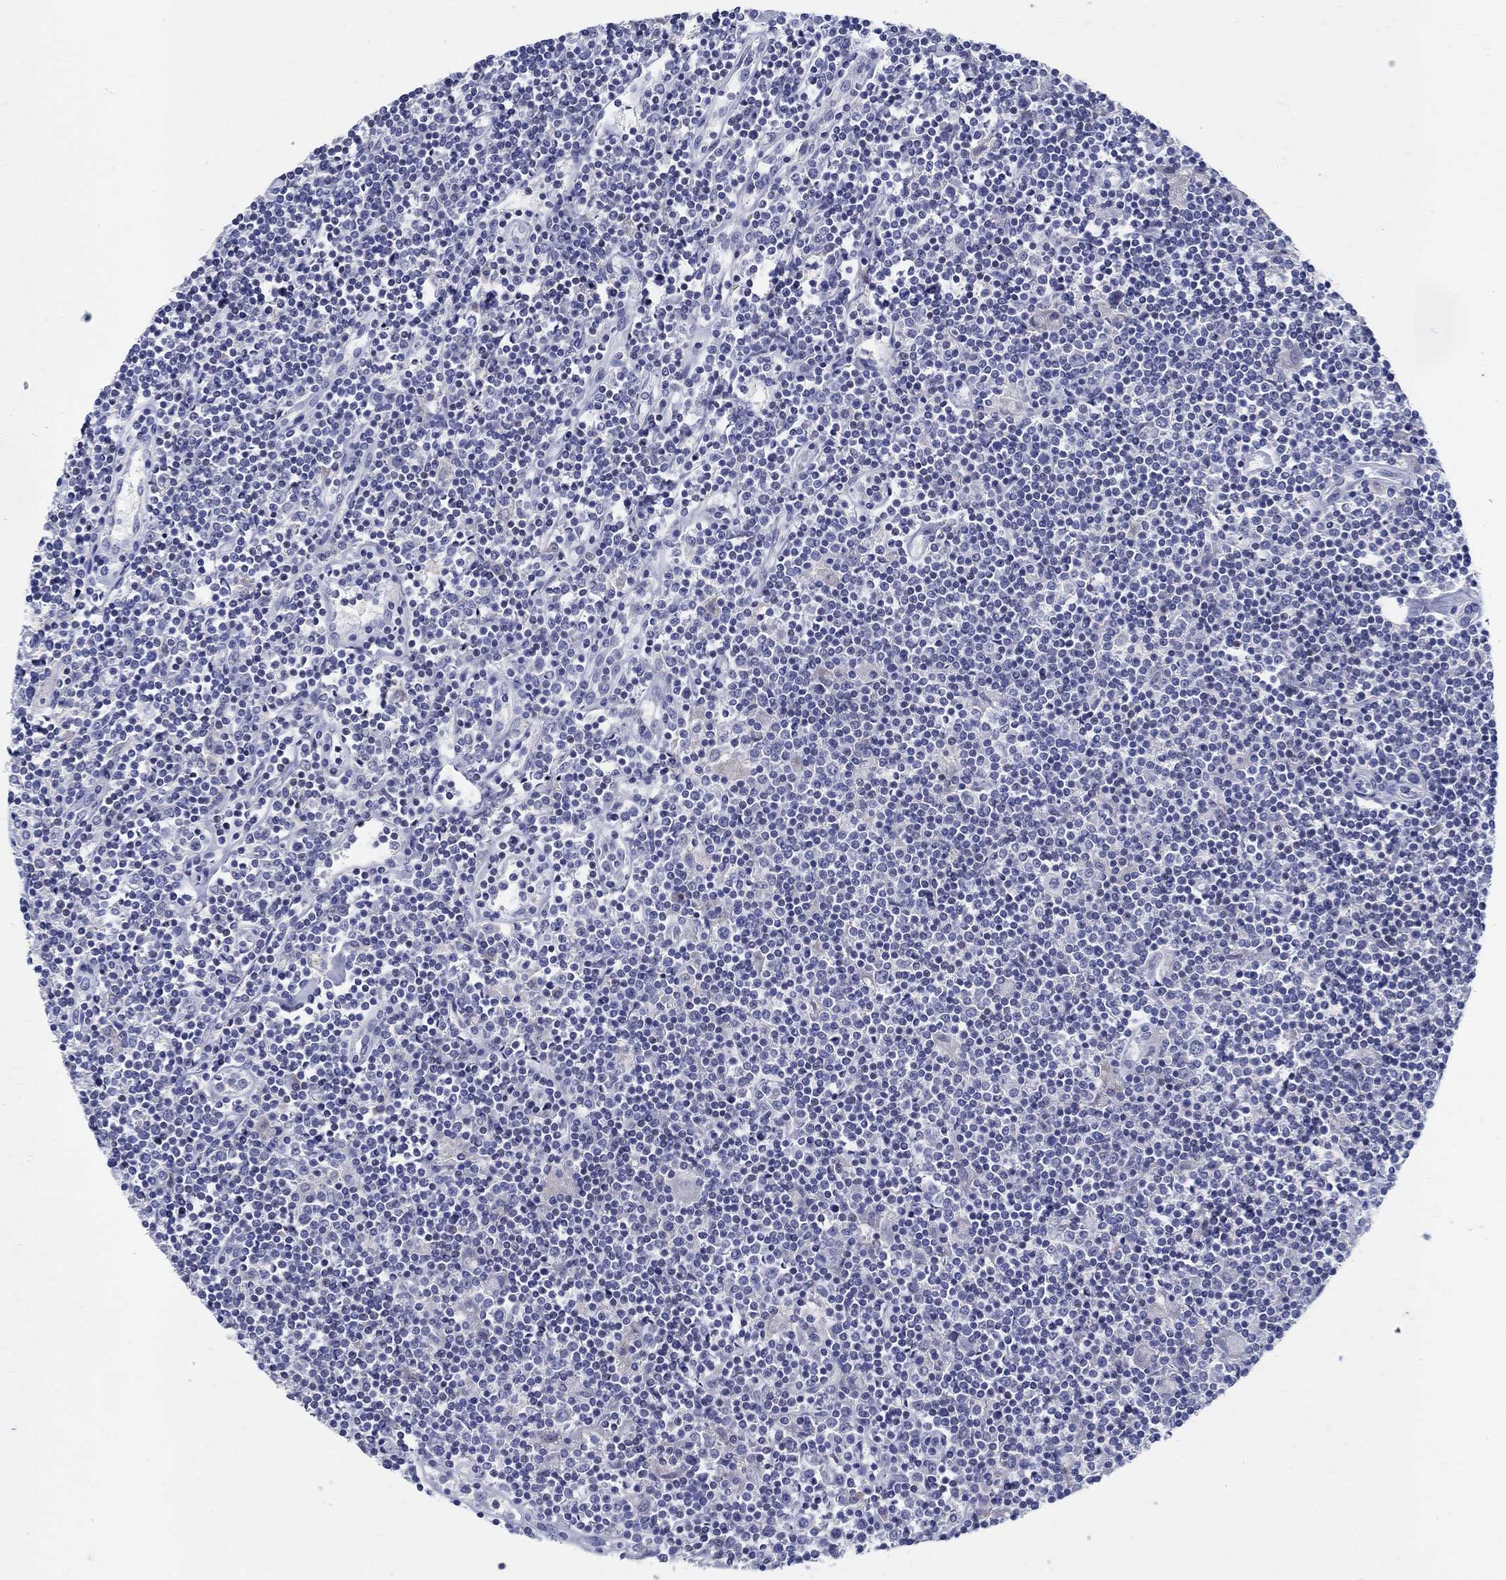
{"staining": {"intensity": "negative", "quantity": "none", "location": "none"}, "tissue": "lymphoma", "cell_type": "Tumor cells", "image_type": "cancer", "snomed": [{"axis": "morphology", "description": "Hodgkin's disease, NOS"}, {"axis": "topography", "description": "Lymph node"}], "caption": "There is no significant staining in tumor cells of lymphoma.", "gene": "CRYGD", "patient": {"sex": "male", "age": 40}}